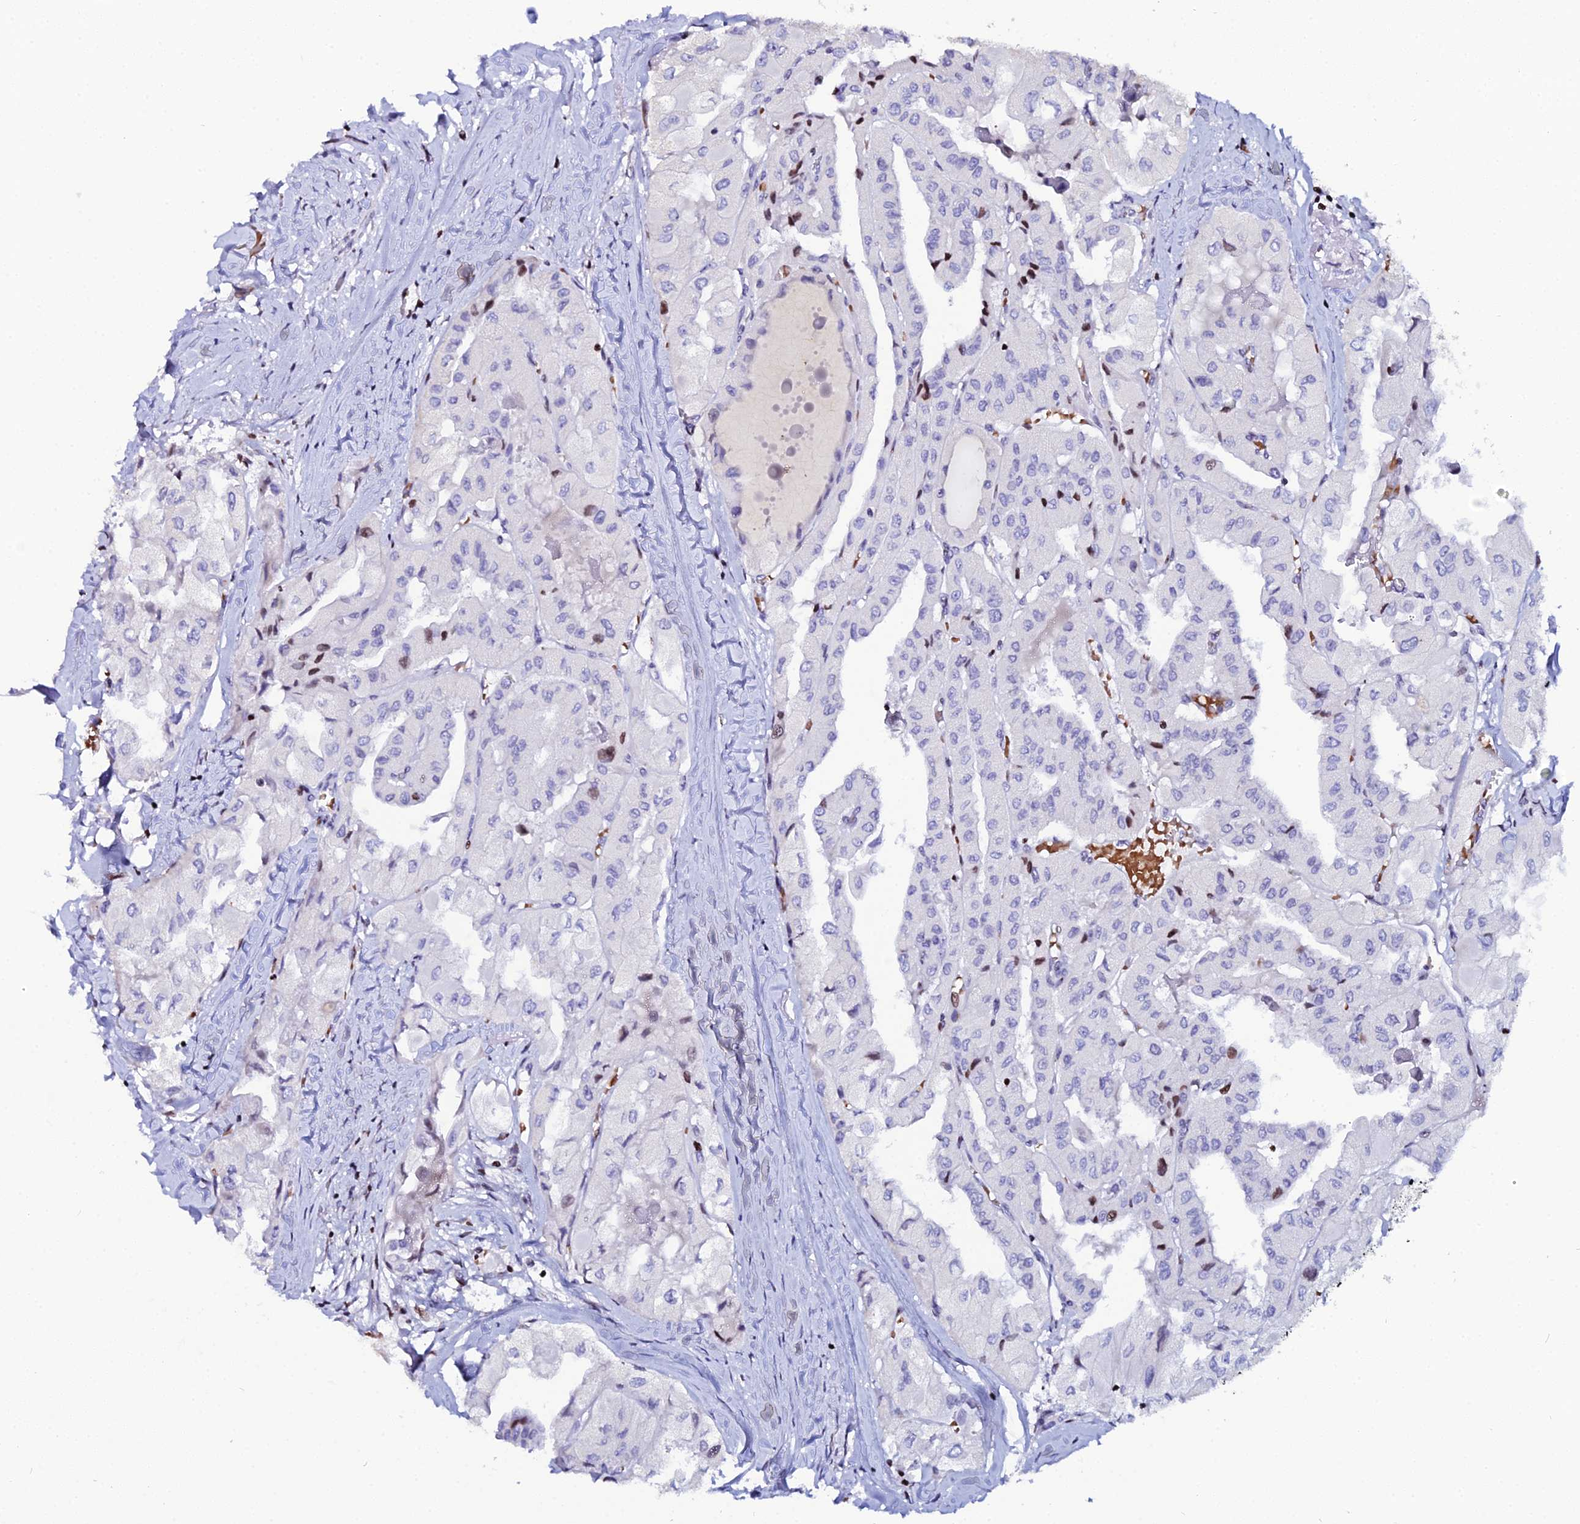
{"staining": {"intensity": "moderate", "quantity": "<25%", "location": "nuclear"}, "tissue": "thyroid cancer", "cell_type": "Tumor cells", "image_type": "cancer", "snomed": [{"axis": "morphology", "description": "Normal tissue, NOS"}, {"axis": "morphology", "description": "Papillary adenocarcinoma, NOS"}, {"axis": "topography", "description": "Thyroid gland"}], "caption": "Immunohistochemistry (IHC) (DAB) staining of human thyroid papillary adenocarcinoma shows moderate nuclear protein staining in approximately <25% of tumor cells.", "gene": "MYNN", "patient": {"sex": "female", "age": 59}}